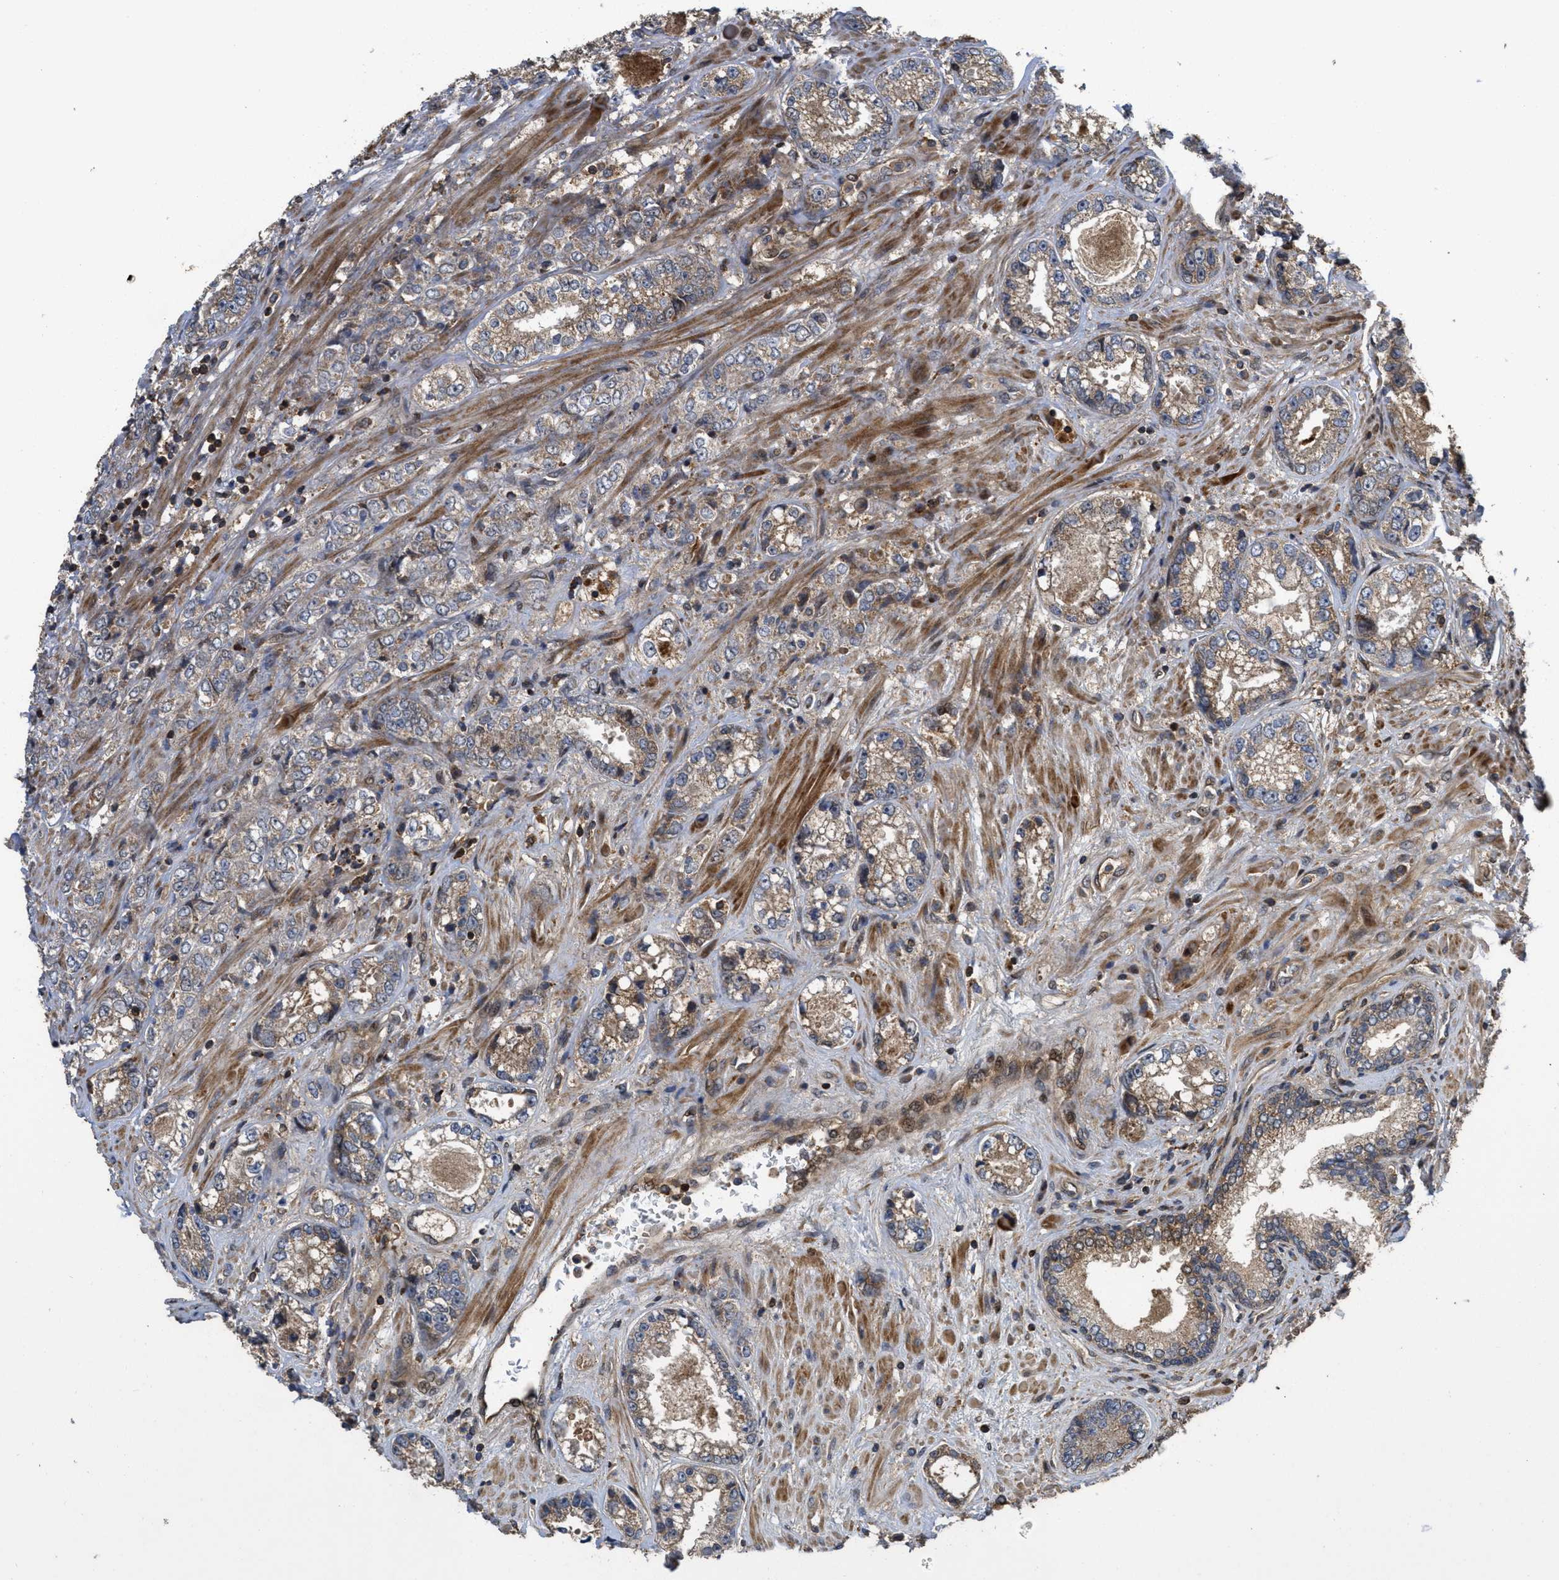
{"staining": {"intensity": "moderate", "quantity": ">75%", "location": "cytoplasmic/membranous"}, "tissue": "prostate cancer", "cell_type": "Tumor cells", "image_type": "cancer", "snomed": [{"axis": "morphology", "description": "Adenocarcinoma, High grade"}, {"axis": "topography", "description": "Prostate"}], "caption": "Immunohistochemistry (IHC) micrograph of human prostate adenocarcinoma (high-grade) stained for a protein (brown), which shows medium levels of moderate cytoplasmic/membranous expression in about >75% of tumor cells.", "gene": "CBR3", "patient": {"sex": "male", "age": 61}}